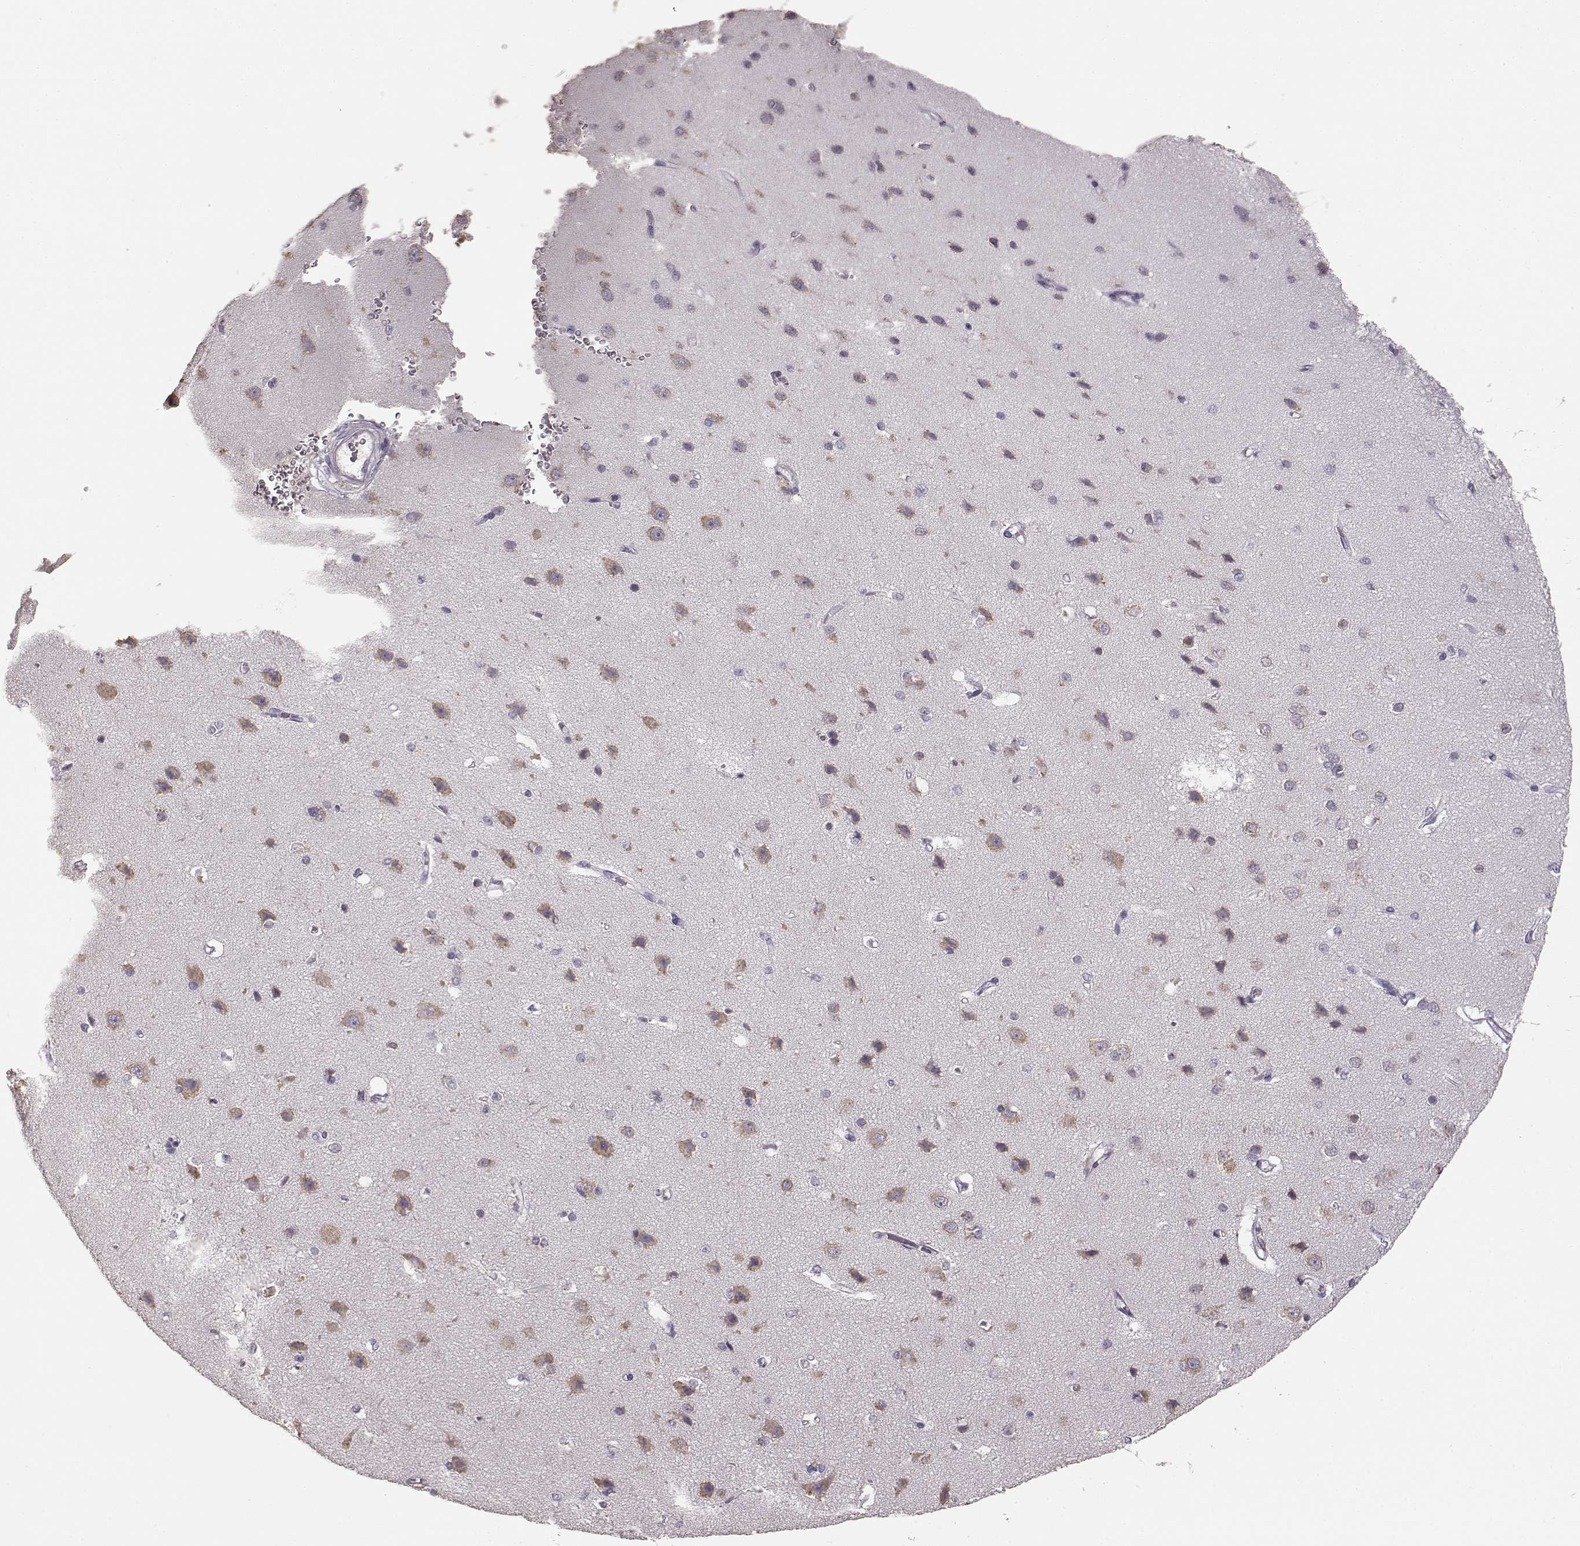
{"staining": {"intensity": "negative", "quantity": "none", "location": "none"}, "tissue": "cerebral cortex", "cell_type": "Endothelial cells", "image_type": "normal", "snomed": [{"axis": "morphology", "description": "Normal tissue, NOS"}, {"axis": "topography", "description": "Cerebral cortex"}], "caption": "This is an immunohistochemistry (IHC) image of benign human cerebral cortex. There is no expression in endothelial cells.", "gene": "GABRG3", "patient": {"sex": "male", "age": 37}}